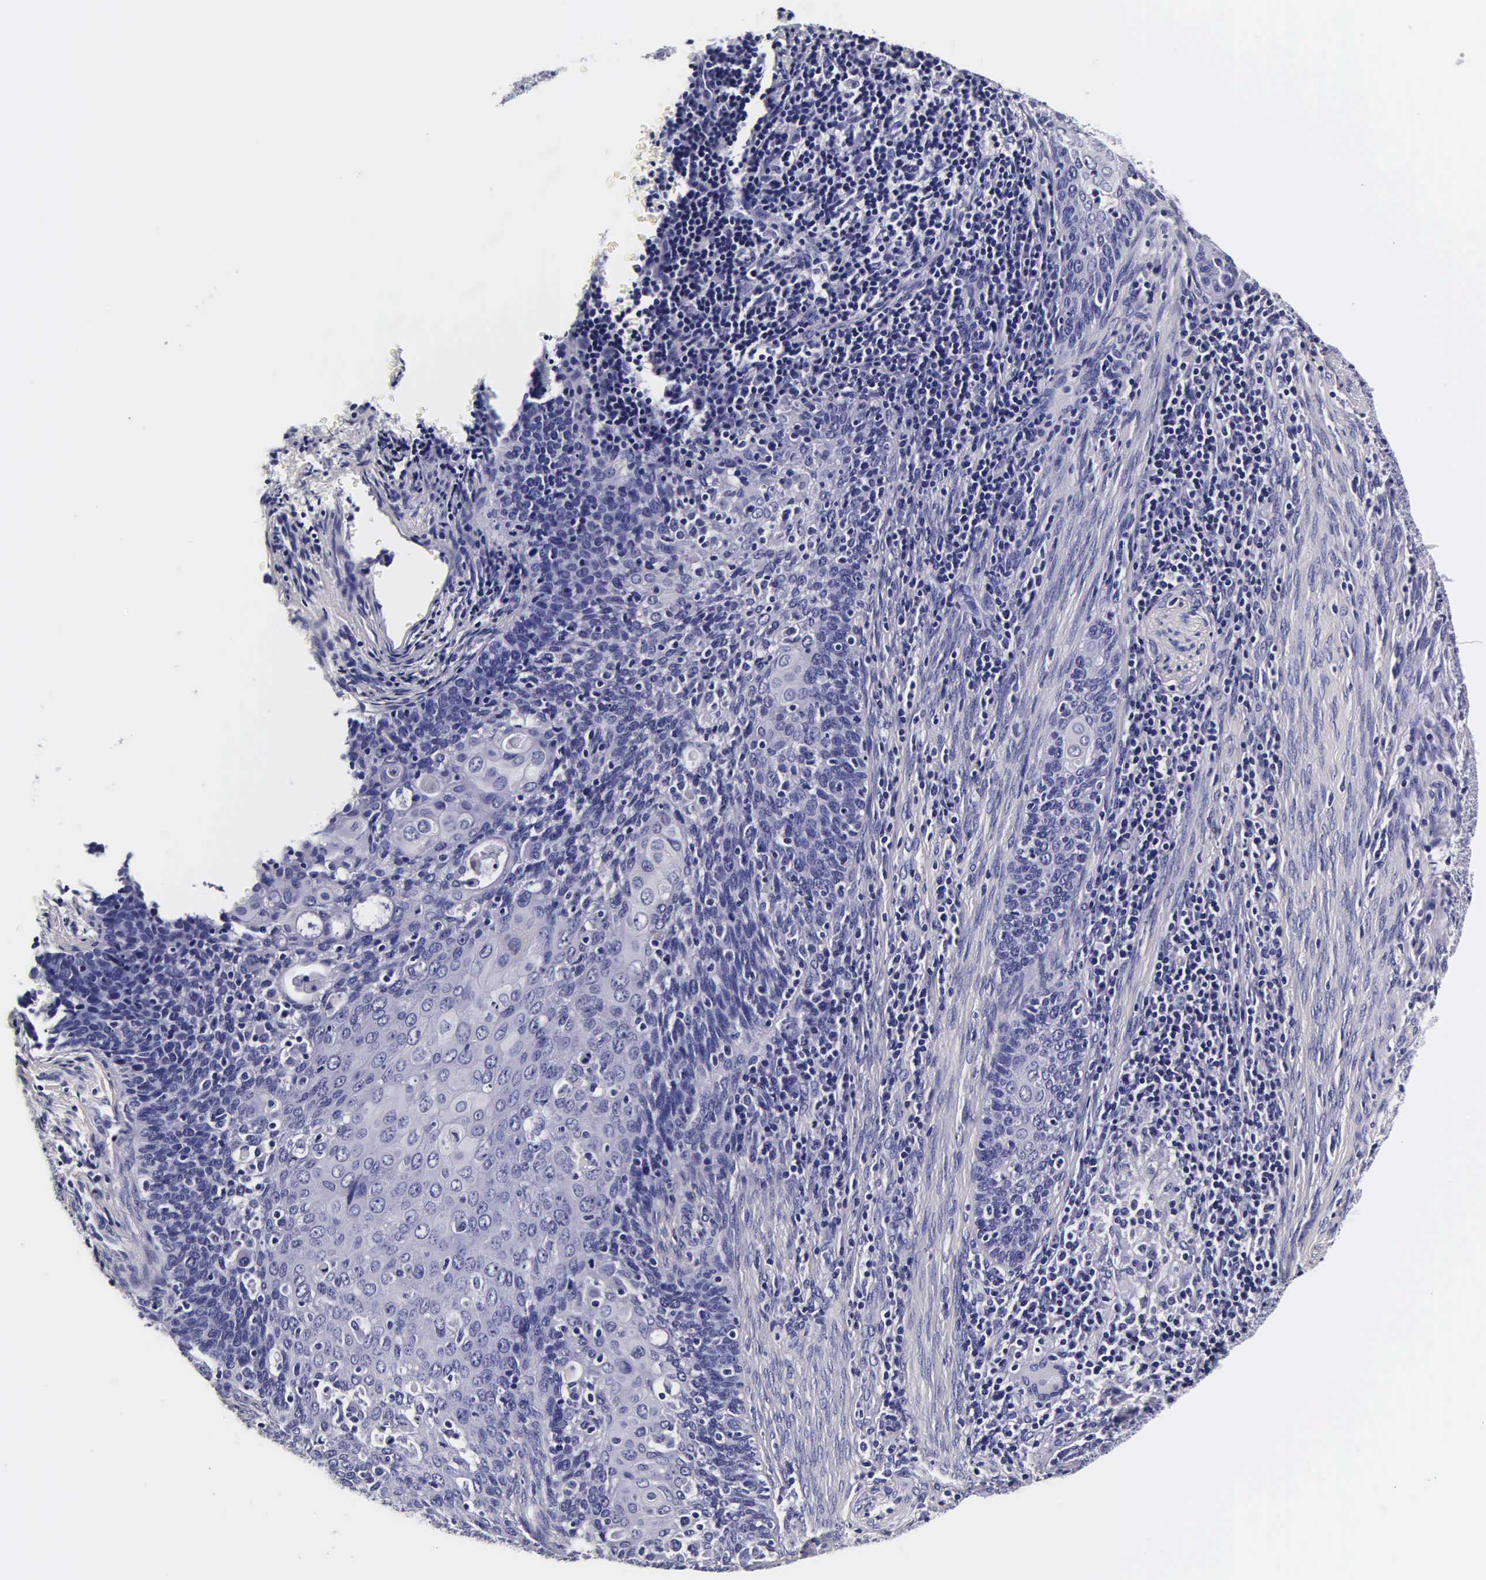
{"staining": {"intensity": "negative", "quantity": "none", "location": "none"}, "tissue": "cervical cancer", "cell_type": "Tumor cells", "image_type": "cancer", "snomed": [{"axis": "morphology", "description": "Squamous cell carcinoma, NOS"}, {"axis": "topography", "description": "Cervix"}], "caption": "Squamous cell carcinoma (cervical) was stained to show a protein in brown. There is no significant expression in tumor cells.", "gene": "IAPP", "patient": {"sex": "female", "age": 33}}